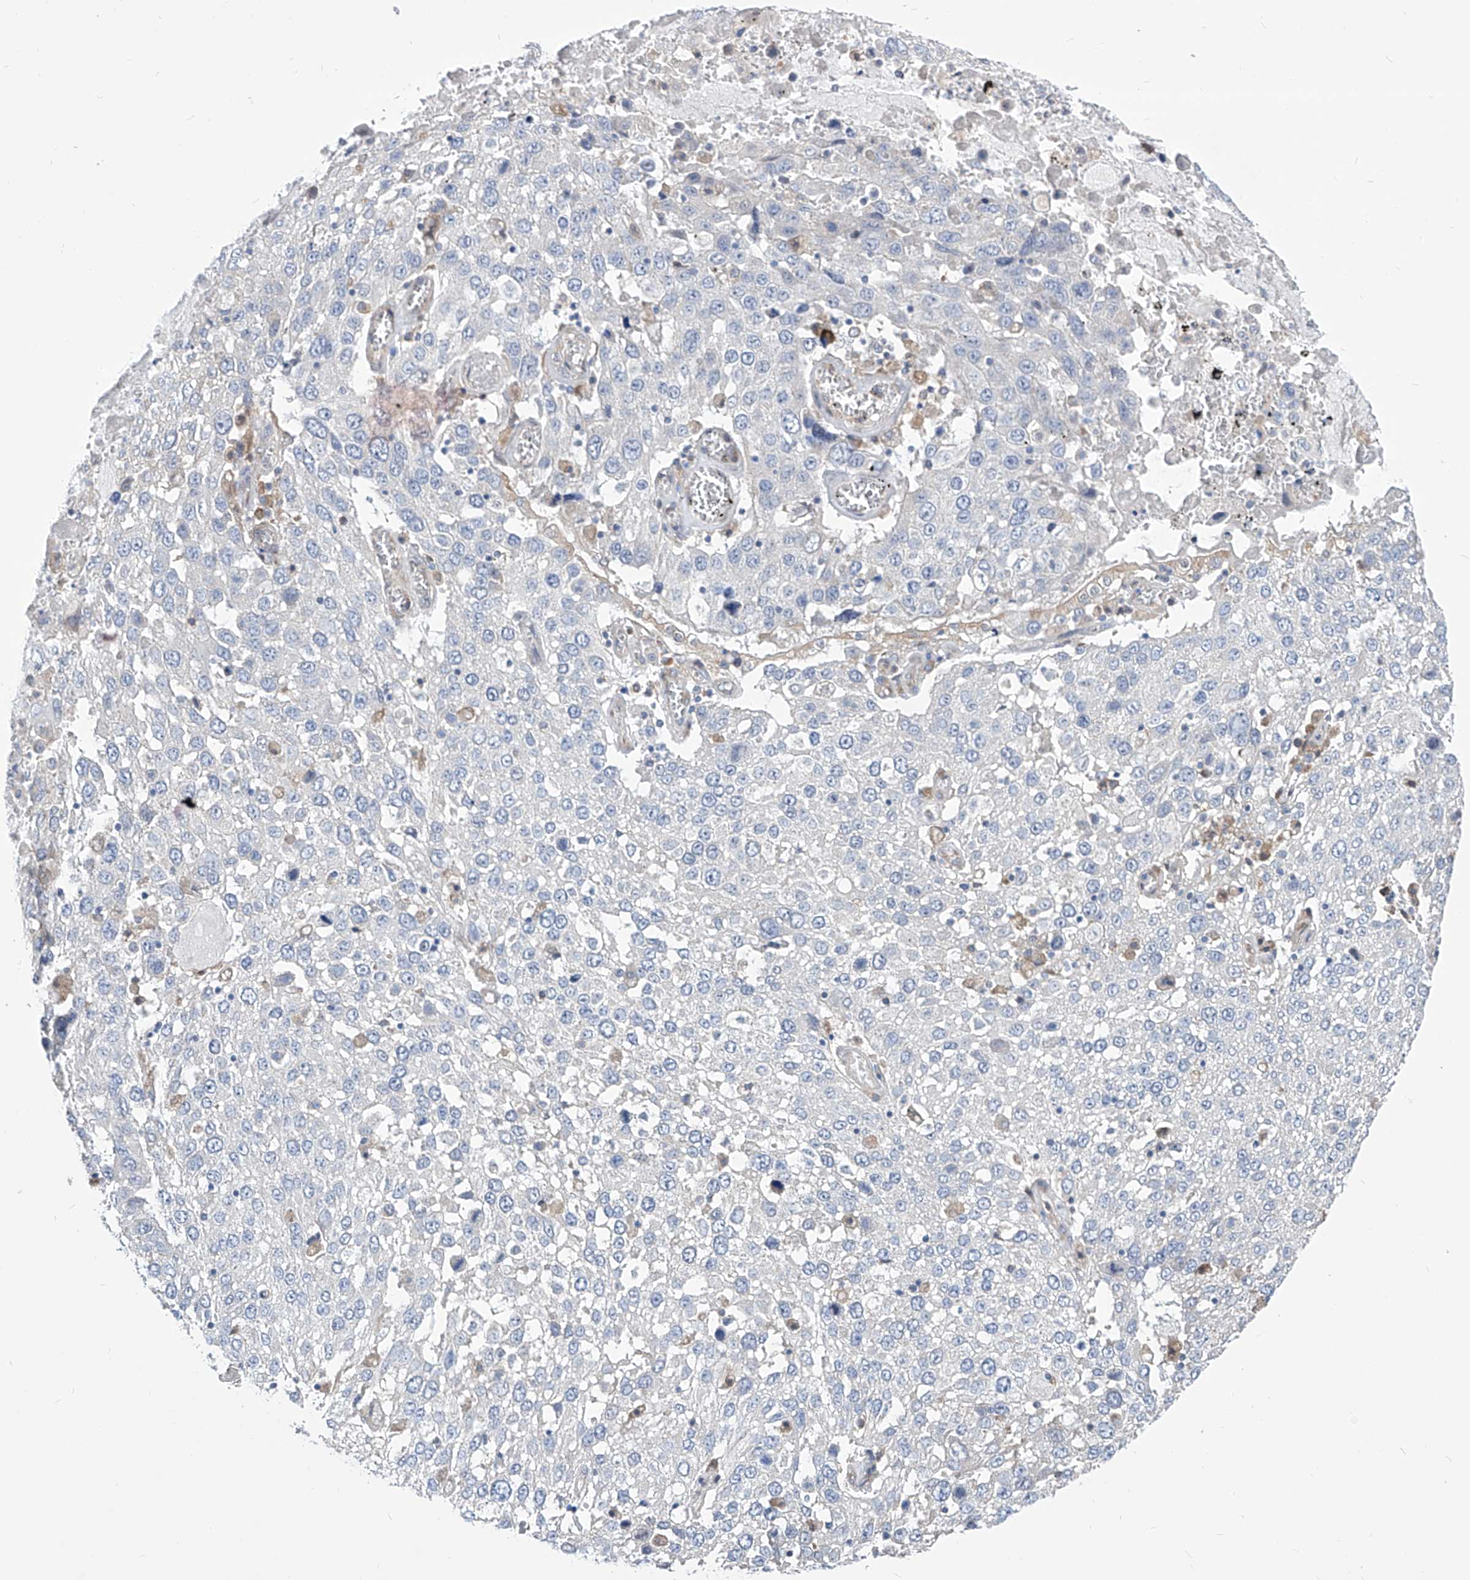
{"staining": {"intensity": "negative", "quantity": "none", "location": "none"}, "tissue": "lung cancer", "cell_type": "Tumor cells", "image_type": "cancer", "snomed": [{"axis": "morphology", "description": "Squamous cell carcinoma, NOS"}, {"axis": "topography", "description": "Lung"}], "caption": "This is a image of immunohistochemistry (IHC) staining of lung squamous cell carcinoma, which shows no positivity in tumor cells.", "gene": "UFL1", "patient": {"sex": "male", "age": 65}}